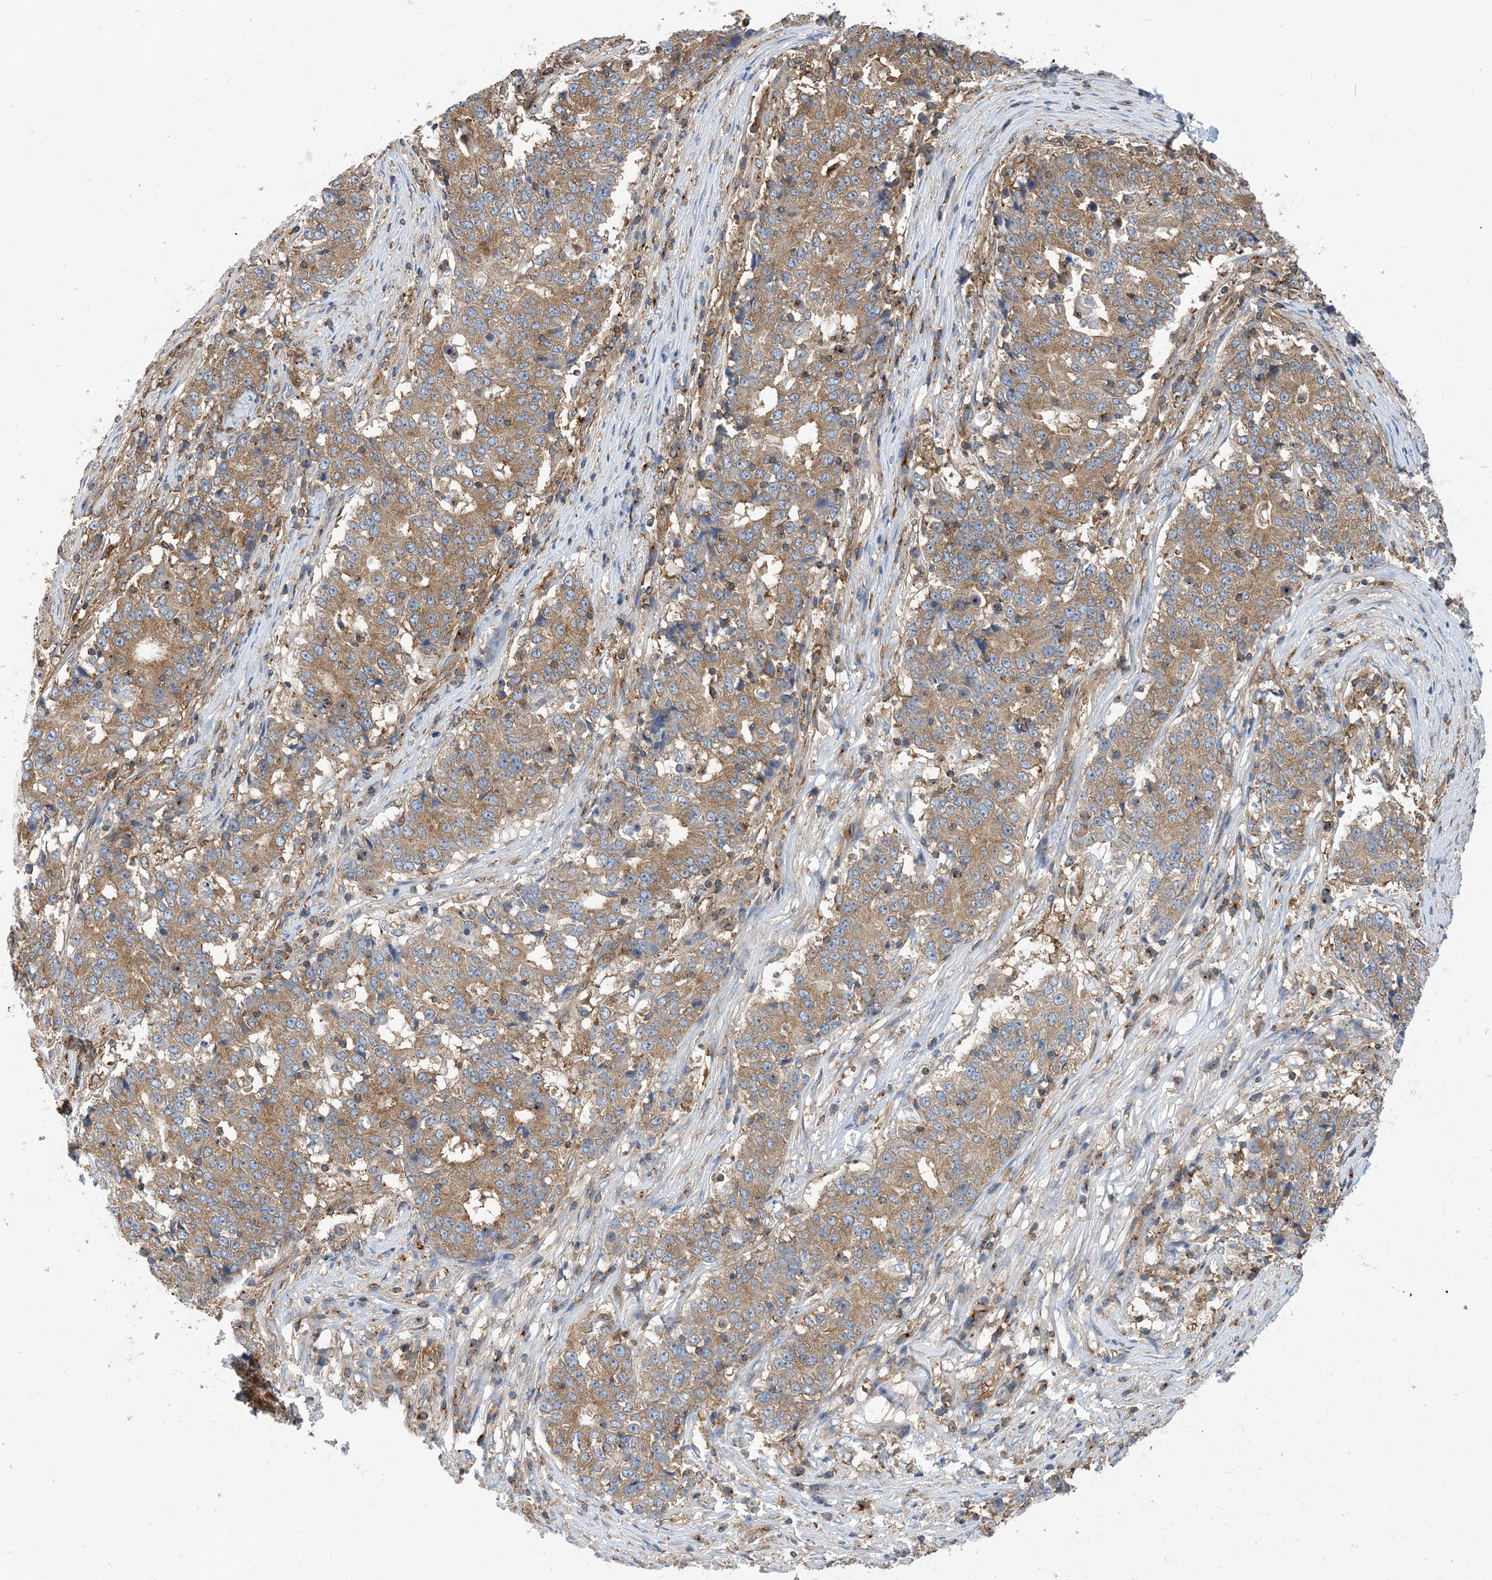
{"staining": {"intensity": "moderate", "quantity": ">75%", "location": "cytoplasmic/membranous"}, "tissue": "stomach cancer", "cell_type": "Tumor cells", "image_type": "cancer", "snomed": [{"axis": "morphology", "description": "Adenocarcinoma, NOS"}, {"axis": "topography", "description": "Stomach"}], "caption": "Approximately >75% of tumor cells in adenocarcinoma (stomach) exhibit moderate cytoplasmic/membranous protein expression as visualized by brown immunohistochemical staining.", "gene": "DYNC1LI1", "patient": {"sex": "male", "age": 59}}